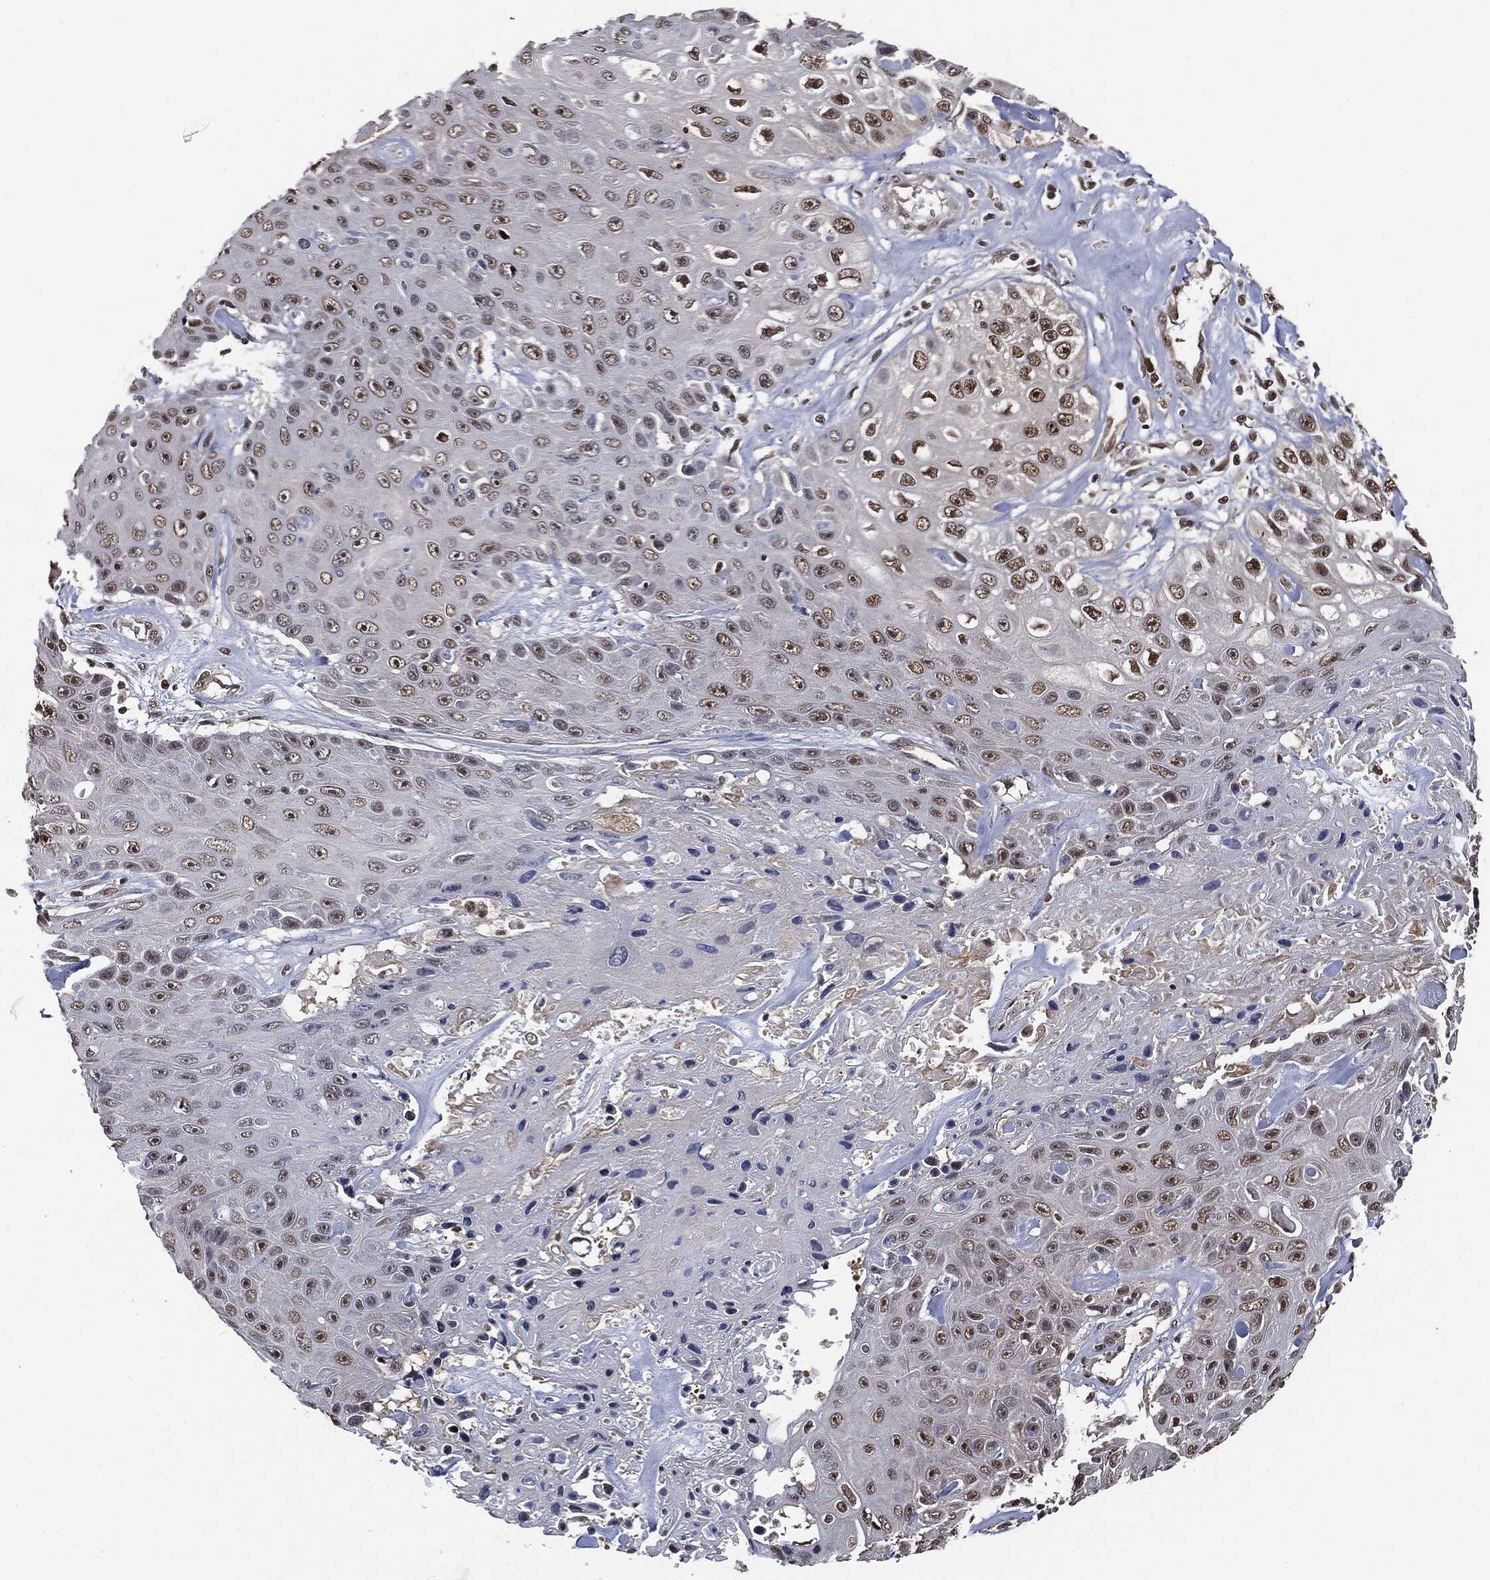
{"staining": {"intensity": "strong", "quantity": "25%-75%", "location": "nuclear"}, "tissue": "skin cancer", "cell_type": "Tumor cells", "image_type": "cancer", "snomed": [{"axis": "morphology", "description": "Squamous cell carcinoma, NOS"}, {"axis": "topography", "description": "Skin"}], "caption": "High-power microscopy captured an immunohistochemistry (IHC) image of skin cancer, revealing strong nuclear positivity in about 25%-75% of tumor cells. (IHC, brightfield microscopy, high magnification).", "gene": "SHLD2", "patient": {"sex": "male", "age": 82}}